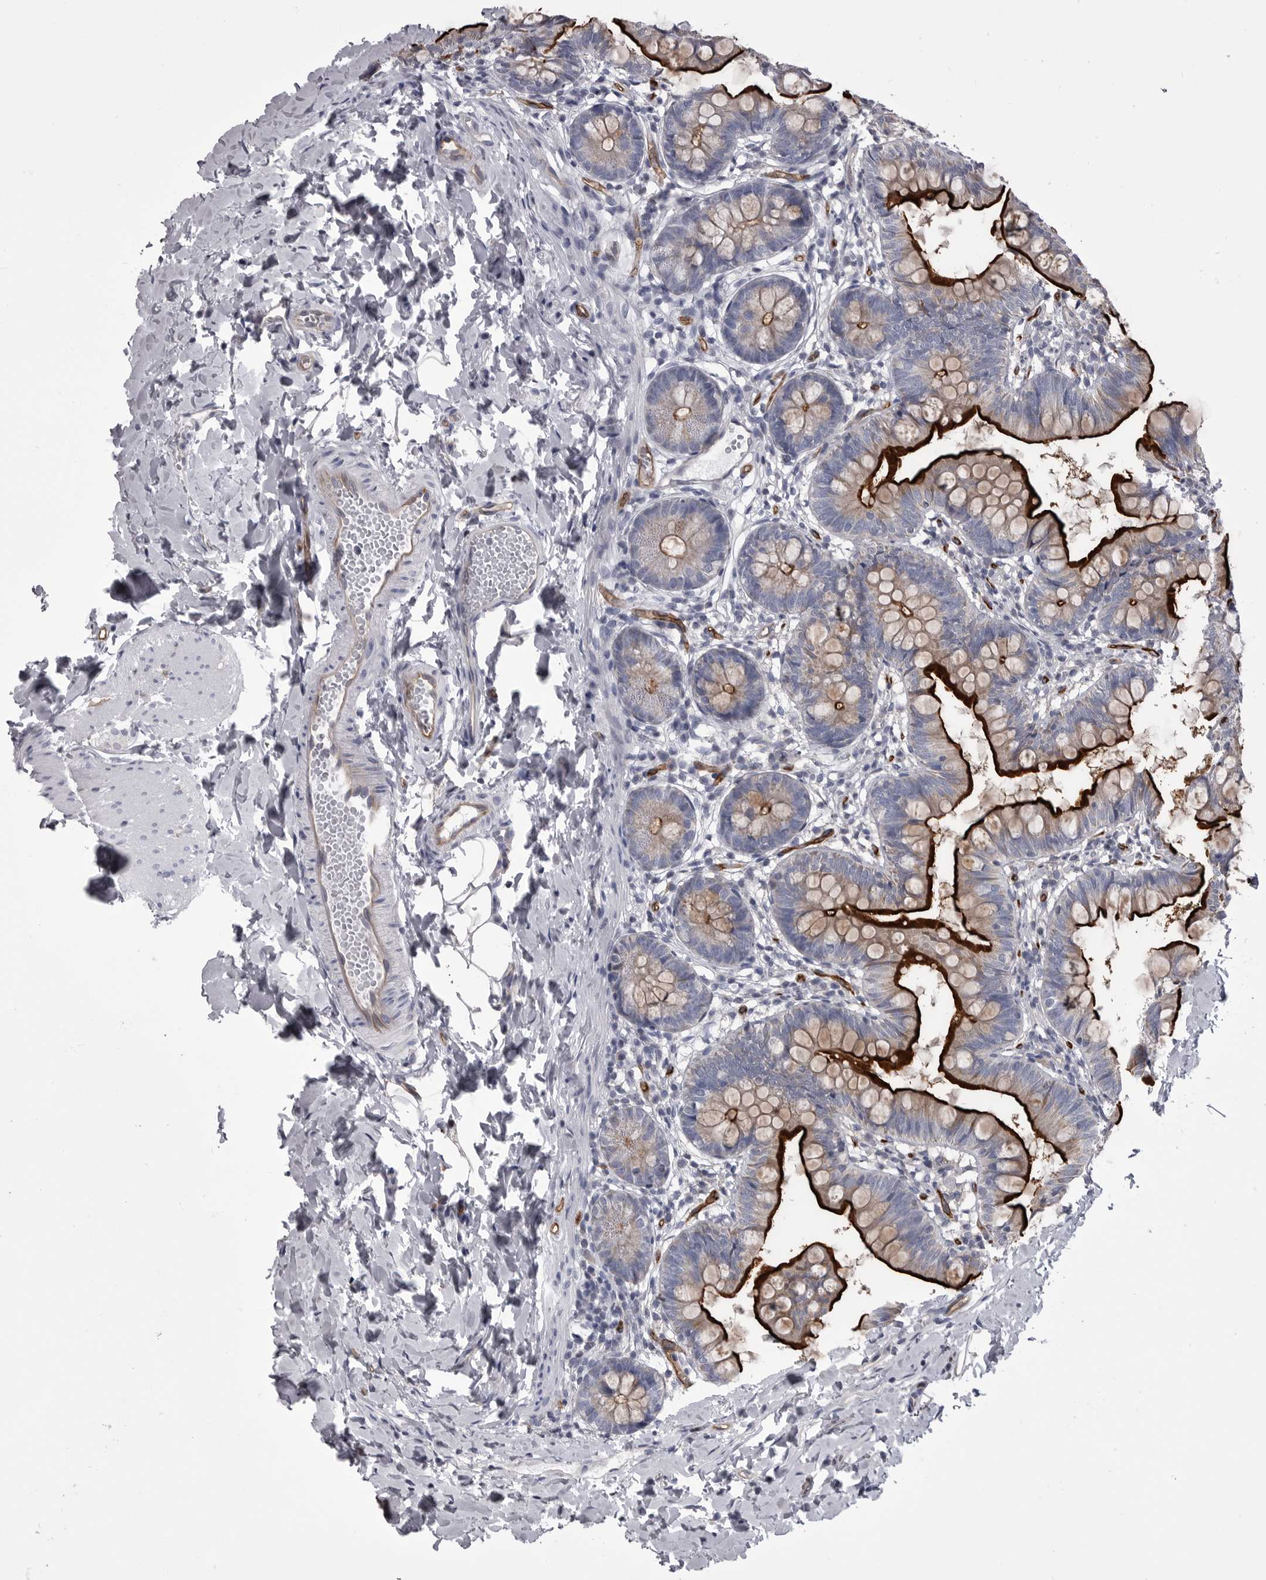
{"staining": {"intensity": "strong", "quantity": ">75%", "location": "cytoplasmic/membranous"}, "tissue": "small intestine", "cell_type": "Glandular cells", "image_type": "normal", "snomed": [{"axis": "morphology", "description": "Normal tissue, NOS"}, {"axis": "topography", "description": "Small intestine"}], "caption": "Protein positivity by IHC demonstrates strong cytoplasmic/membranous positivity in approximately >75% of glandular cells in unremarkable small intestine. Nuclei are stained in blue.", "gene": "OPLAH", "patient": {"sex": "male", "age": 7}}